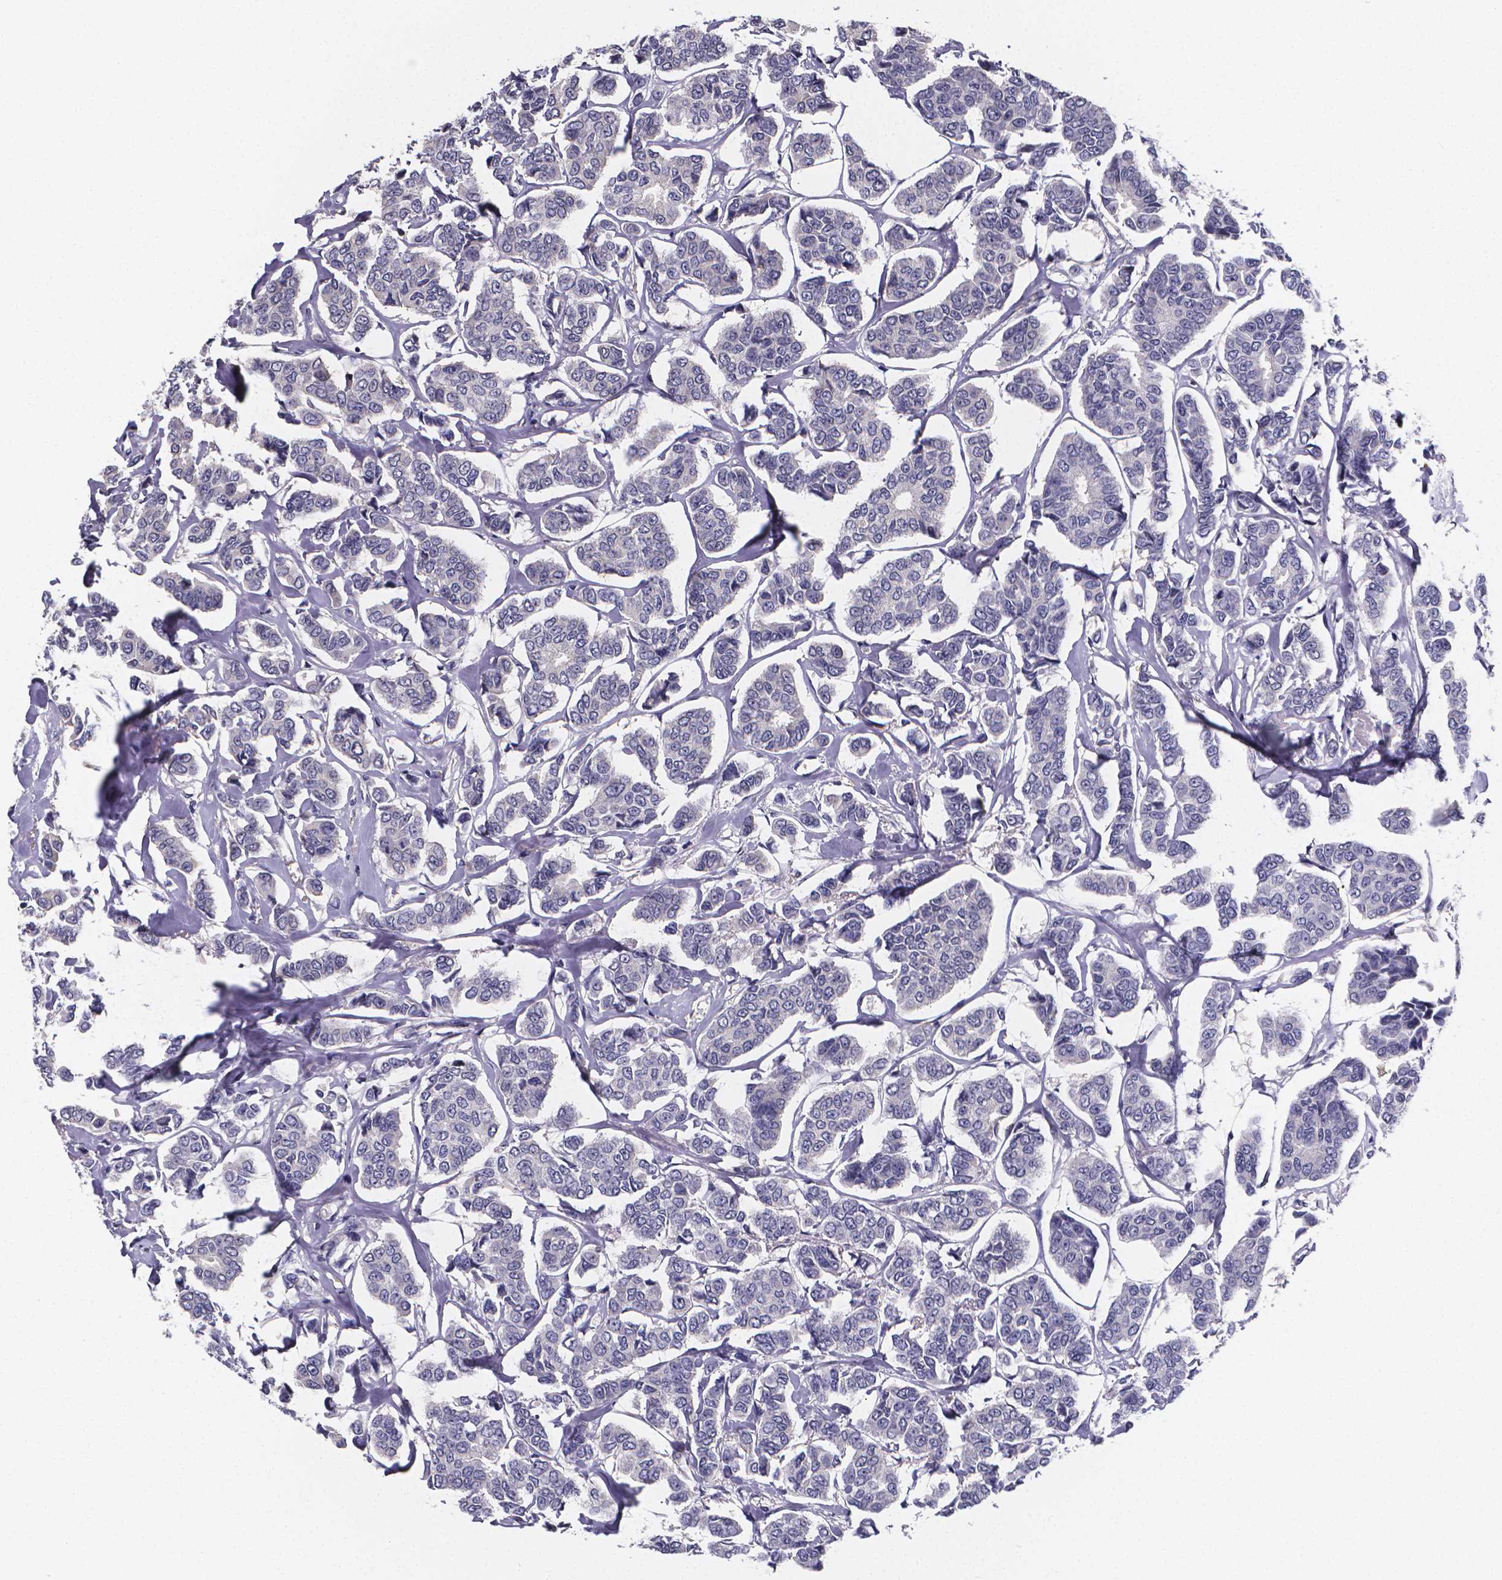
{"staining": {"intensity": "negative", "quantity": "none", "location": "none"}, "tissue": "breast cancer", "cell_type": "Tumor cells", "image_type": "cancer", "snomed": [{"axis": "morphology", "description": "Duct carcinoma"}, {"axis": "topography", "description": "Breast"}], "caption": "A histopathology image of human breast cancer is negative for staining in tumor cells.", "gene": "PAH", "patient": {"sex": "female", "age": 94}}